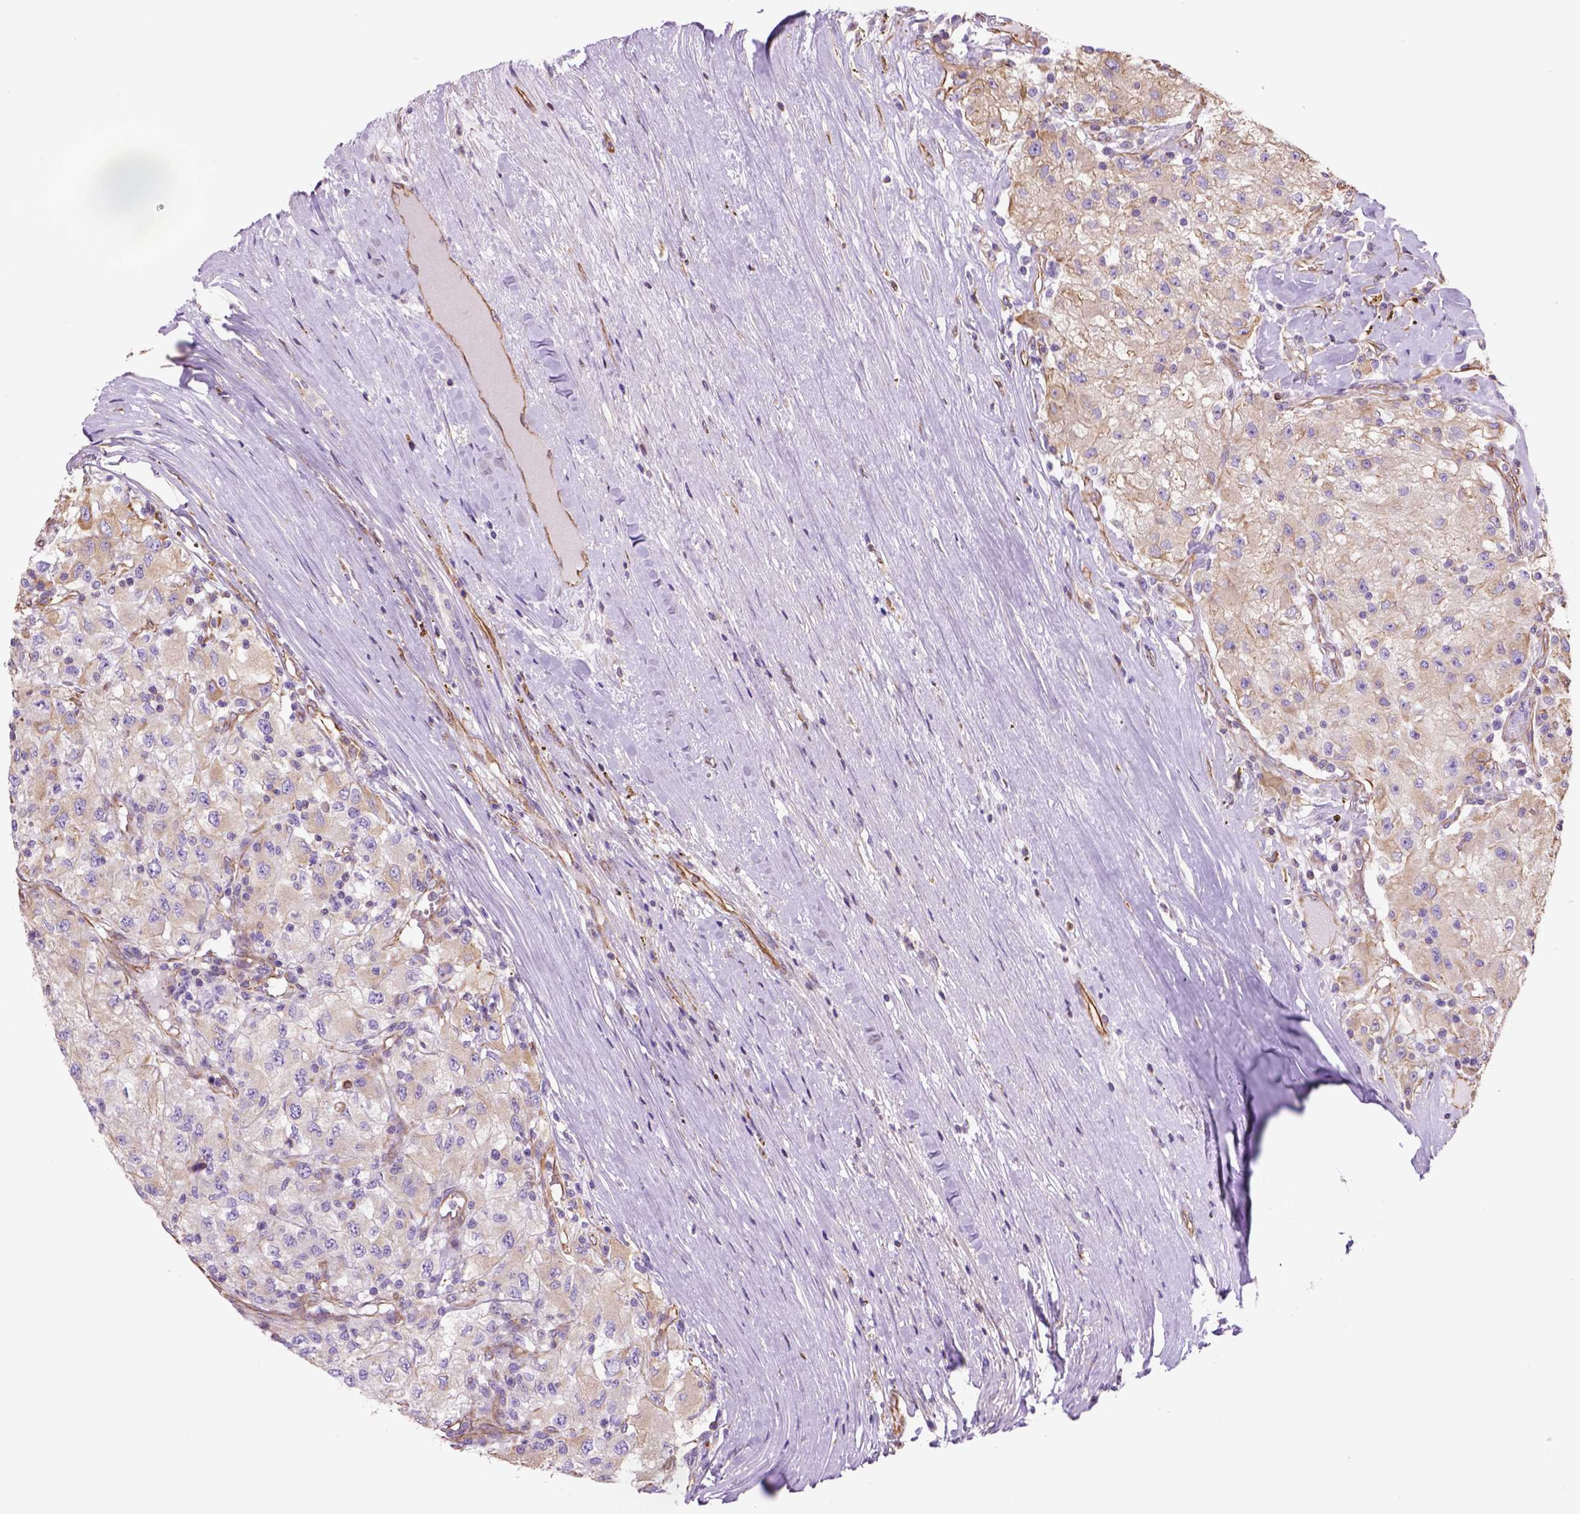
{"staining": {"intensity": "weak", "quantity": "25%-75%", "location": "cytoplasmic/membranous"}, "tissue": "renal cancer", "cell_type": "Tumor cells", "image_type": "cancer", "snomed": [{"axis": "morphology", "description": "Adenocarcinoma, NOS"}, {"axis": "topography", "description": "Kidney"}], "caption": "IHC (DAB (3,3'-diaminobenzidine)) staining of adenocarcinoma (renal) reveals weak cytoplasmic/membranous protein expression in about 25%-75% of tumor cells.", "gene": "ZZZ3", "patient": {"sex": "female", "age": 67}}